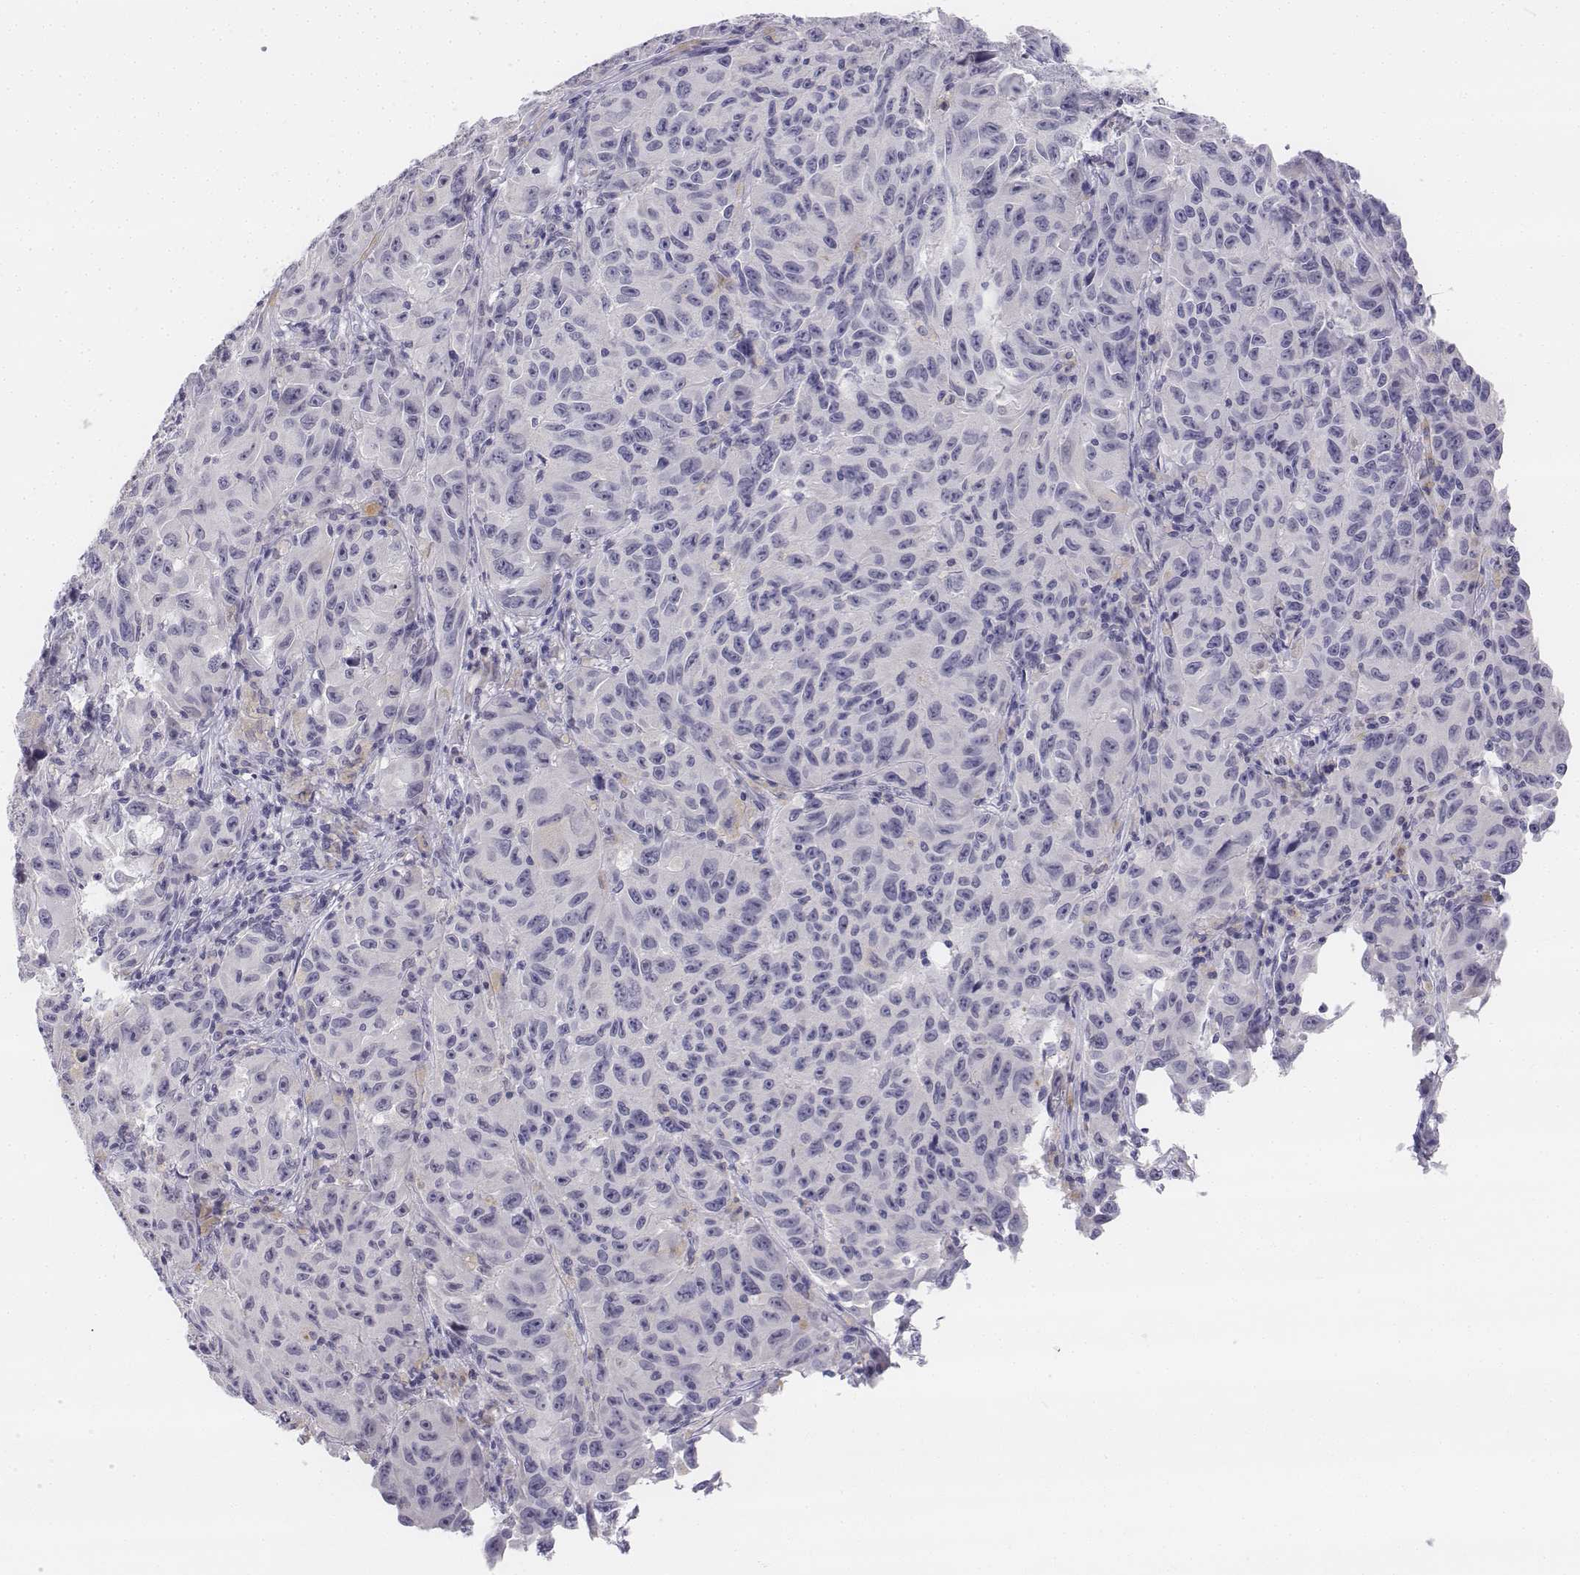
{"staining": {"intensity": "negative", "quantity": "none", "location": "none"}, "tissue": "melanoma", "cell_type": "Tumor cells", "image_type": "cancer", "snomed": [{"axis": "morphology", "description": "Malignant melanoma, NOS"}, {"axis": "topography", "description": "Vulva, labia, clitoris and Bartholin´s gland, NO"}], "caption": "Photomicrograph shows no protein expression in tumor cells of malignant melanoma tissue. (DAB (3,3'-diaminobenzidine) immunohistochemistry visualized using brightfield microscopy, high magnification).", "gene": "UCN2", "patient": {"sex": "female", "age": 75}}